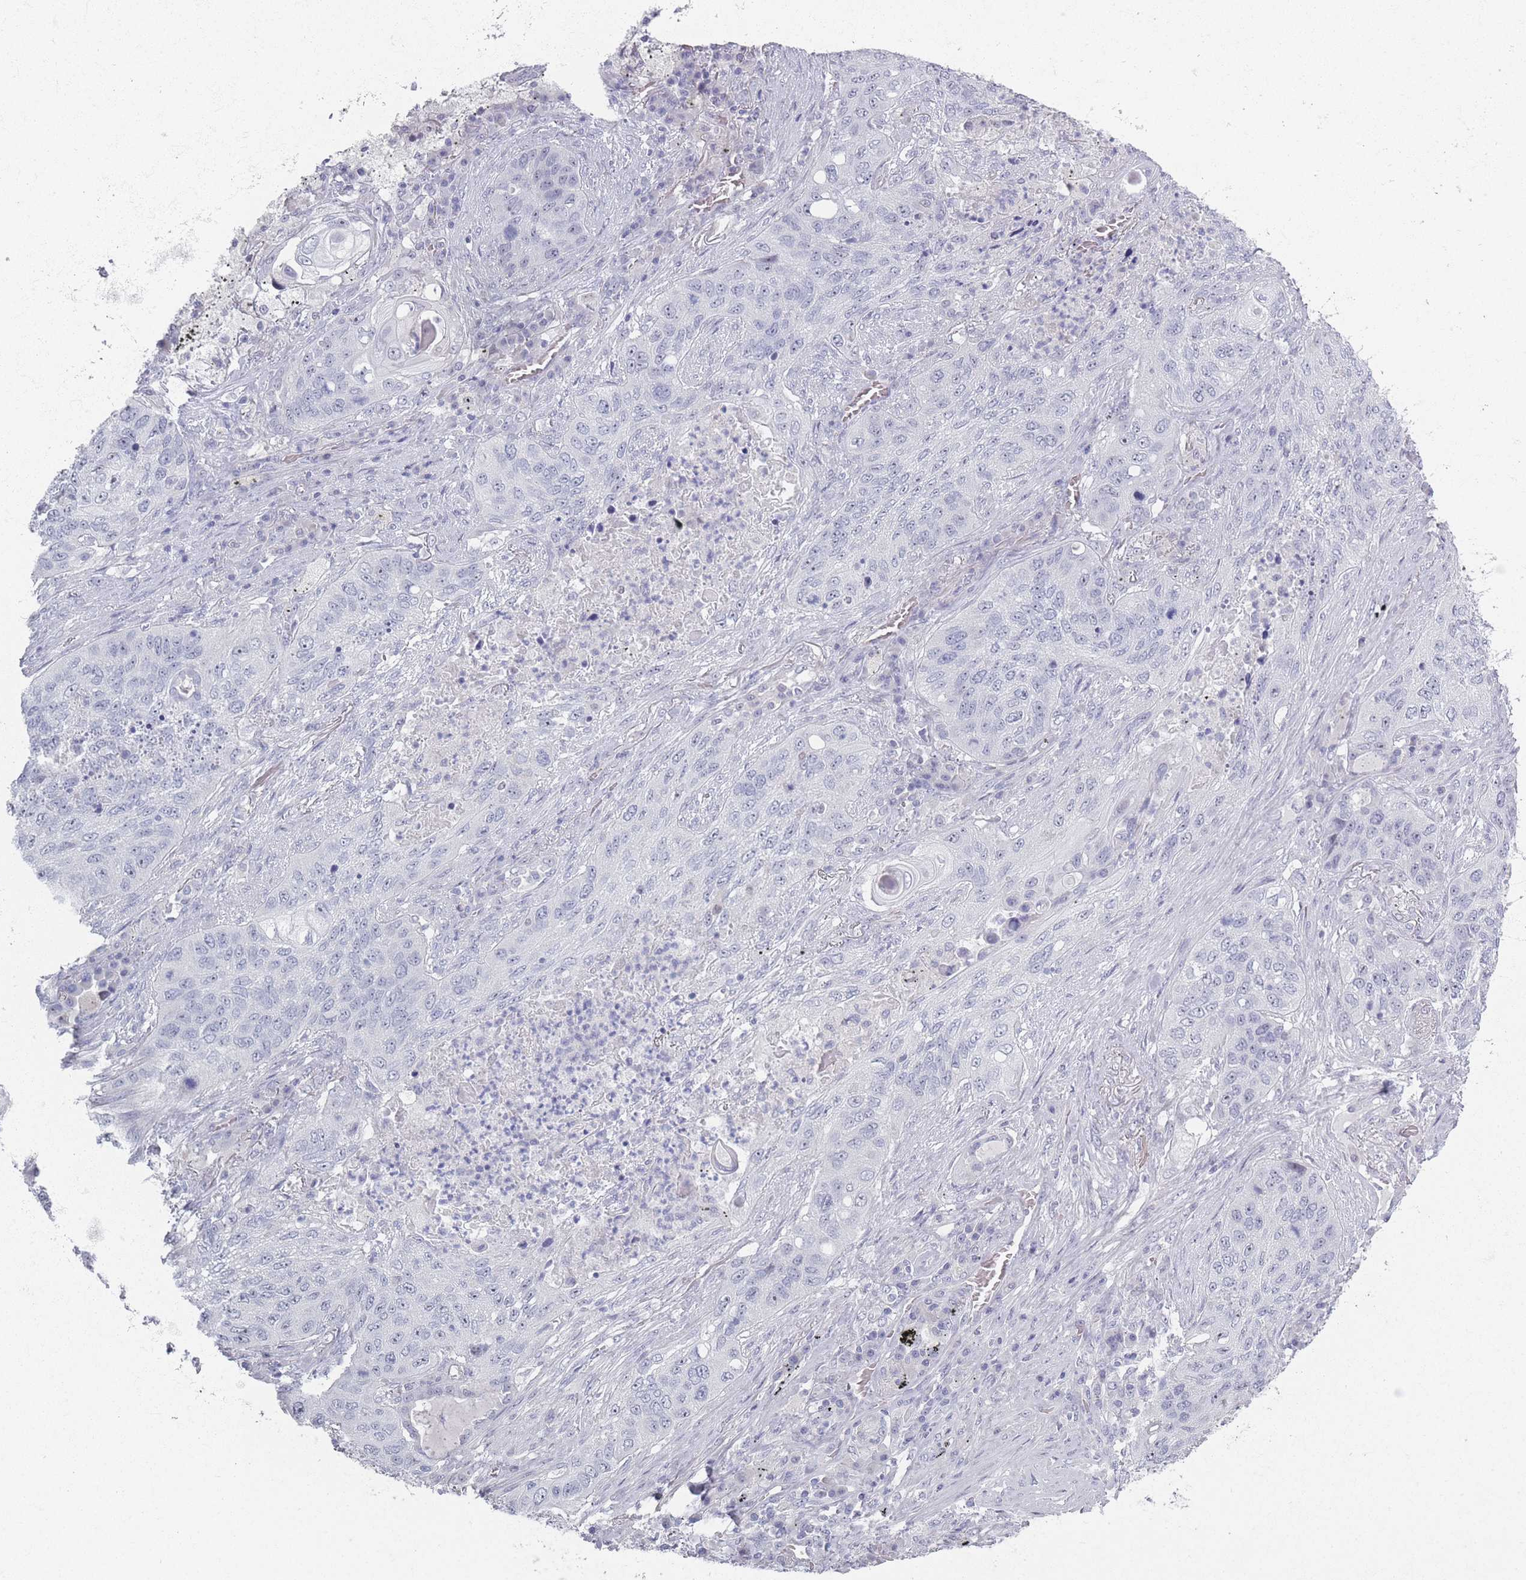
{"staining": {"intensity": "negative", "quantity": "none", "location": "none"}, "tissue": "lung cancer", "cell_type": "Tumor cells", "image_type": "cancer", "snomed": [{"axis": "morphology", "description": "Squamous cell carcinoma, NOS"}, {"axis": "topography", "description": "Lung"}], "caption": "Human lung squamous cell carcinoma stained for a protein using immunohistochemistry (IHC) displays no expression in tumor cells.", "gene": "ROS1", "patient": {"sex": "female", "age": 63}}